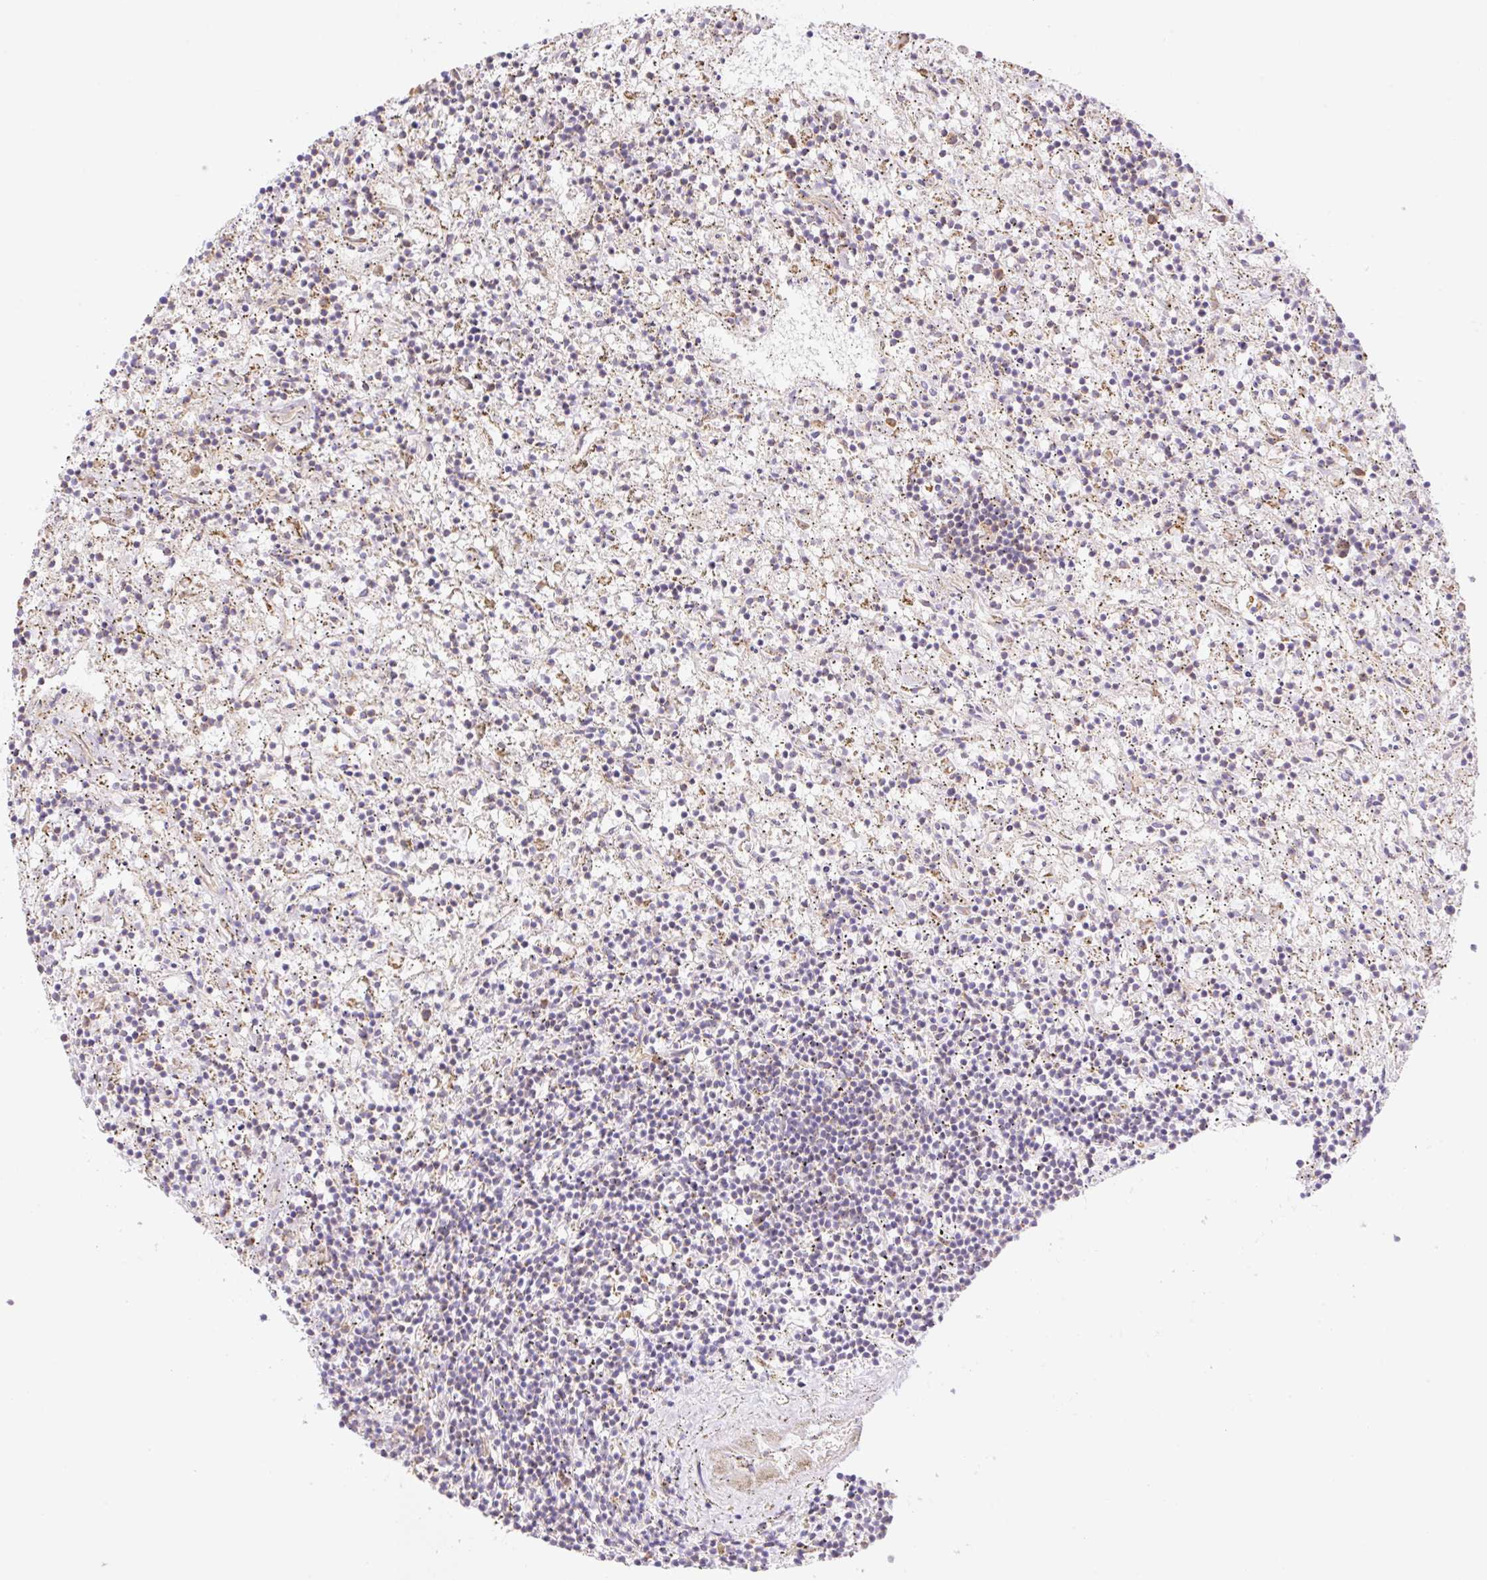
{"staining": {"intensity": "negative", "quantity": "none", "location": "none"}, "tissue": "lymphoma", "cell_type": "Tumor cells", "image_type": "cancer", "snomed": [{"axis": "morphology", "description": "Malignant lymphoma, non-Hodgkin's type, Low grade"}, {"axis": "topography", "description": "Spleen"}], "caption": "The micrograph reveals no staining of tumor cells in lymphoma.", "gene": "ESAM", "patient": {"sex": "male", "age": 76}}